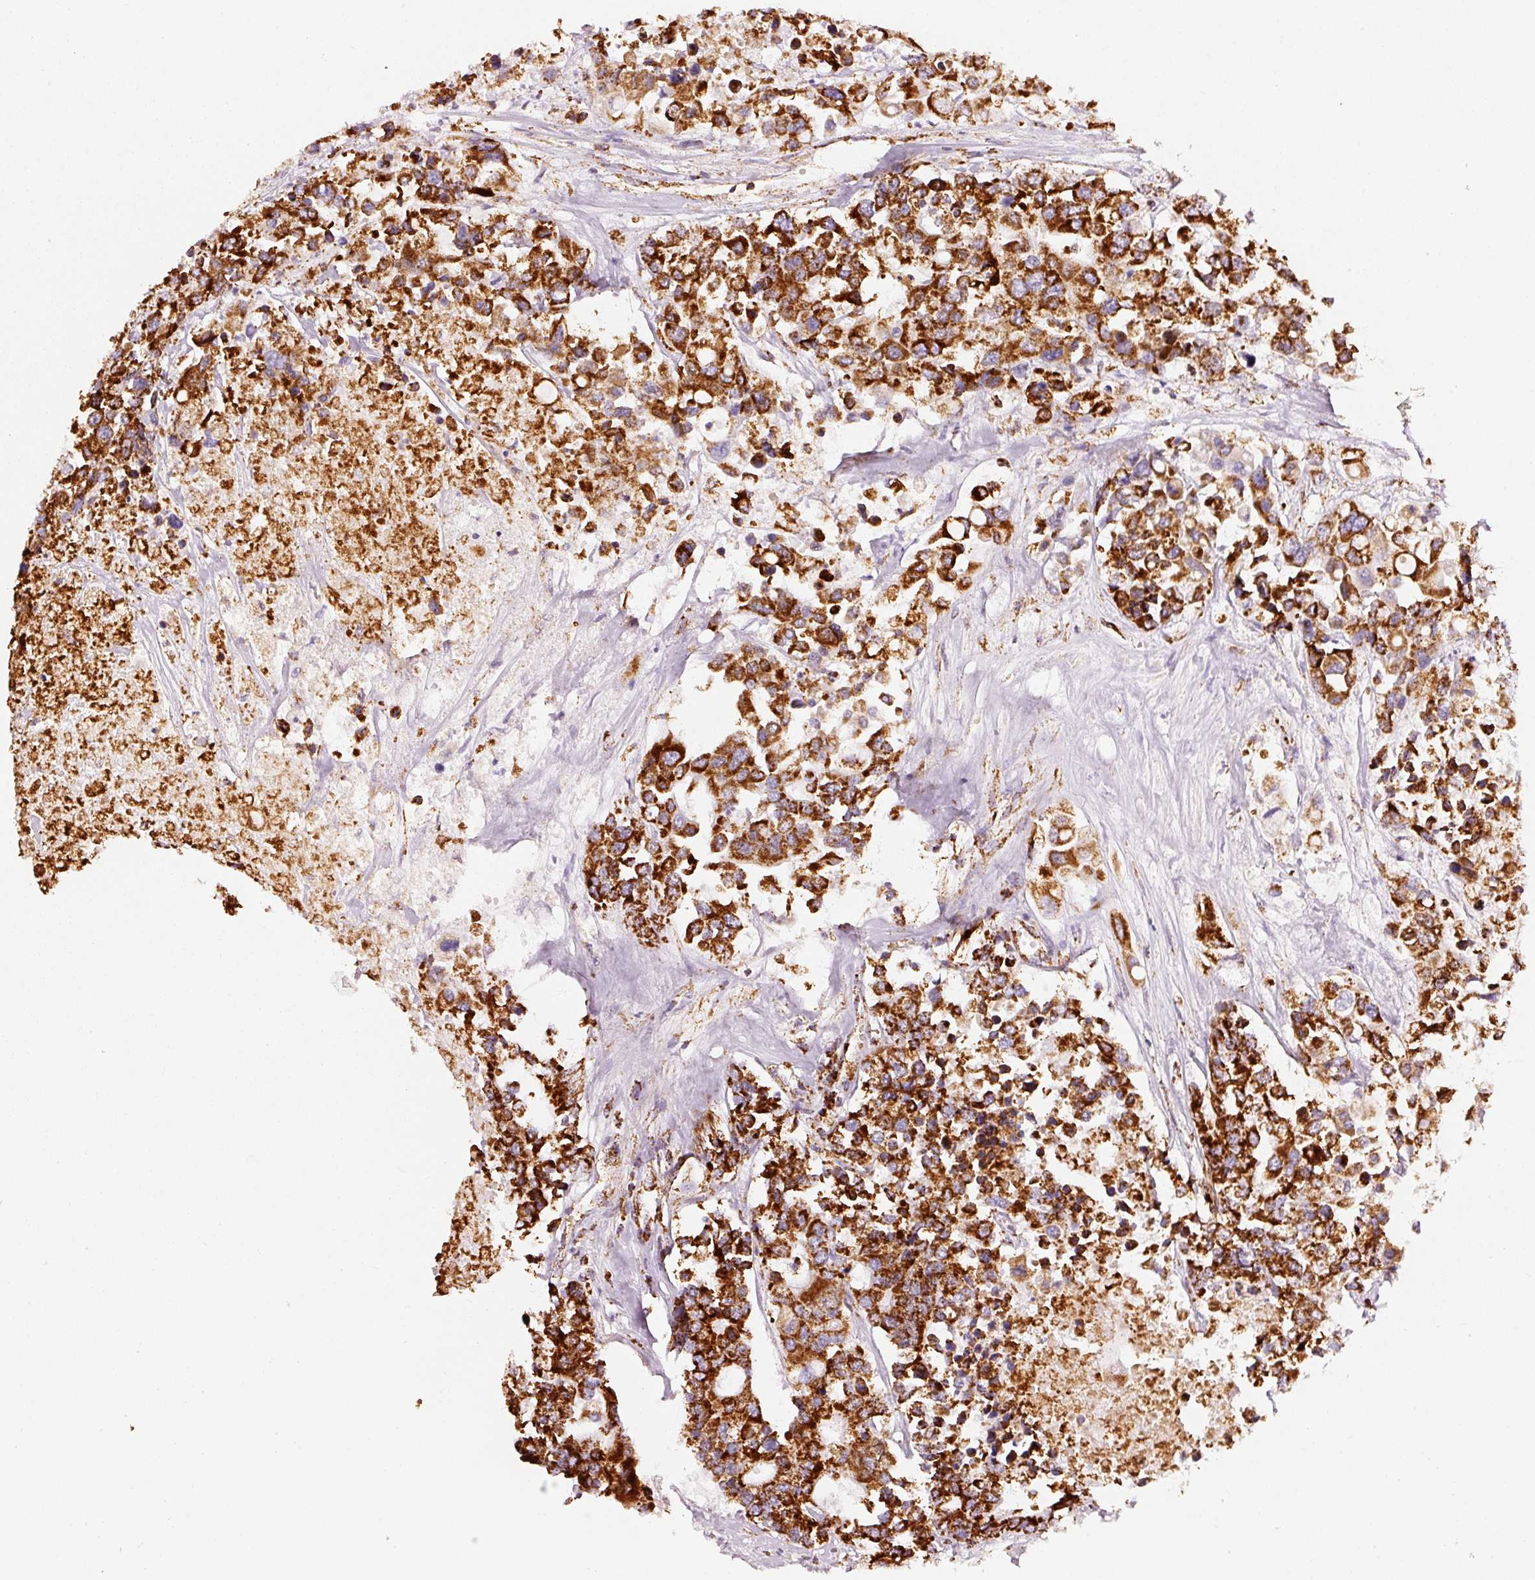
{"staining": {"intensity": "strong", "quantity": ">75%", "location": "cytoplasmic/membranous"}, "tissue": "colorectal cancer", "cell_type": "Tumor cells", "image_type": "cancer", "snomed": [{"axis": "morphology", "description": "Adenocarcinoma, NOS"}, {"axis": "topography", "description": "Colon"}], "caption": "Protein expression analysis of adenocarcinoma (colorectal) demonstrates strong cytoplasmic/membranous expression in approximately >75% of tumor cells. The protein of interest is stained brown, and the nuclei are stained in blue (DAB (3,3'-diaminobenzidine) IHC with brightfield microscopy, high magnification).", "gene": "MT-CO2", "patient": {"sex": "male", "age": 77}}